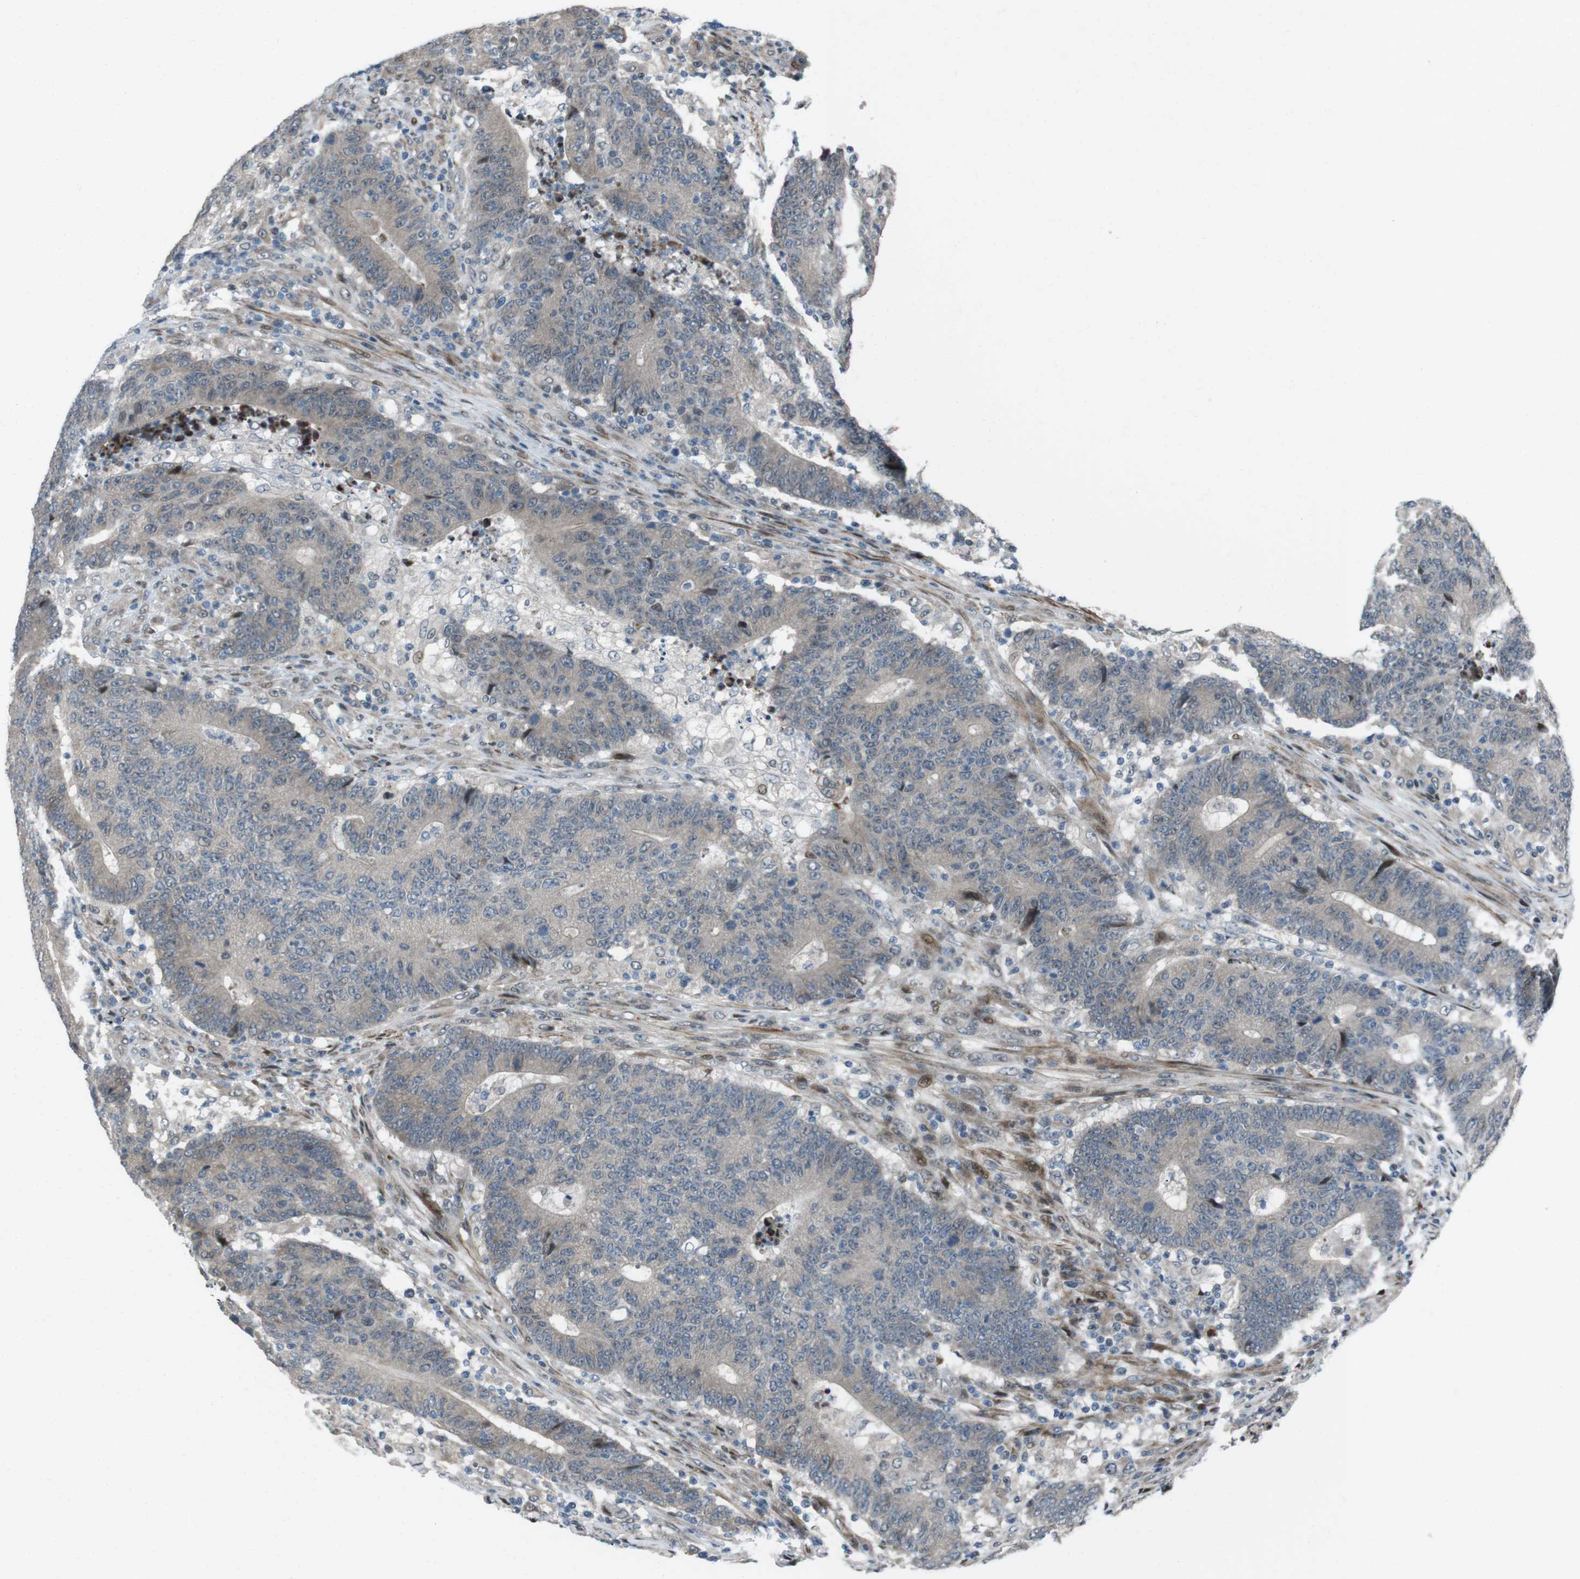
{"staining": {"intensity": "weak", "quantity": "<25%", "location": "nuclear"}, "tissue": "colorectal cancer", "cell_type": "Tumor cells", "image_type": "cancer", "snomed": [{"axis": "morphology", "description": "Normal tissue, NOS"}, {"axis": "morphology", "description": "Adenocarcinoma, NOS"}, {"axis": "topography", "description": "Colon"}], "caption": "This is an immunohistochemistry (IHC) micrograph of human colorectal cancer. There is no expression in tumor cells.", "gene": "PBRM1", "patient": {"sex": "female", "age": 75}}